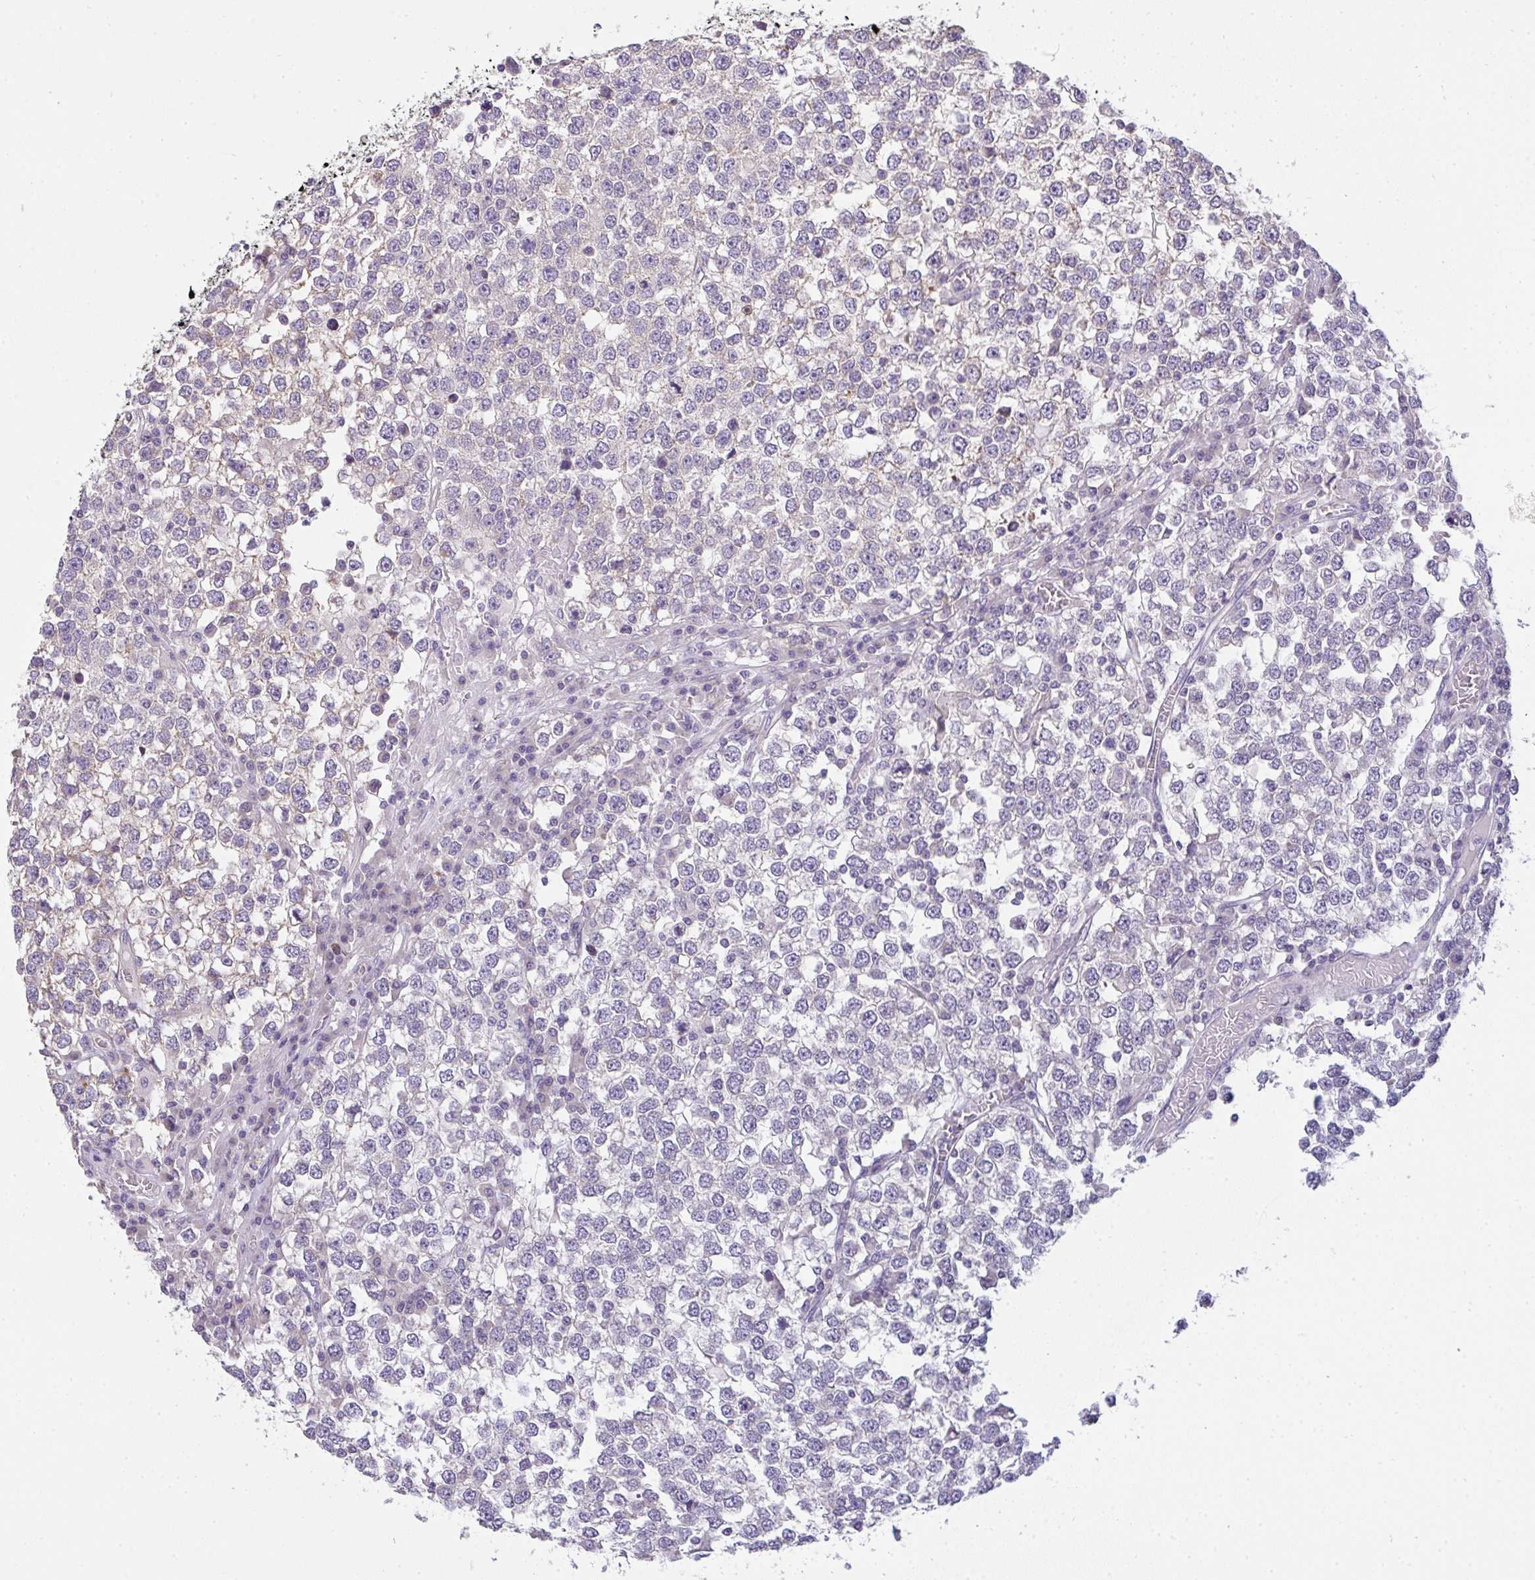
{"staining": {"intensity": "negative", "quantity": "none", "location": "none"}, "tissue": "testis cancer", "cell_type": "Tumor cells", "image_type": "cancer", "snomed": [{"axis": "morphology", "description": "Seminoma, NOS"}, {"axis": "topography", "description": "Testis"}], "caption": "DAB (3,3'-diaminobenzidine) immunohistochemical staining of testis cancer (seminoma) shows no significant staining in tumor cells. Brightfield microscopy of immunohistochemistry stained with DAB (3,3'-diaminobenzidine) (brown) and hematoxylin (blue), captured at high magnification.", "gene": "FILIP1", "patient": {"sex": "male", "age": 65}}